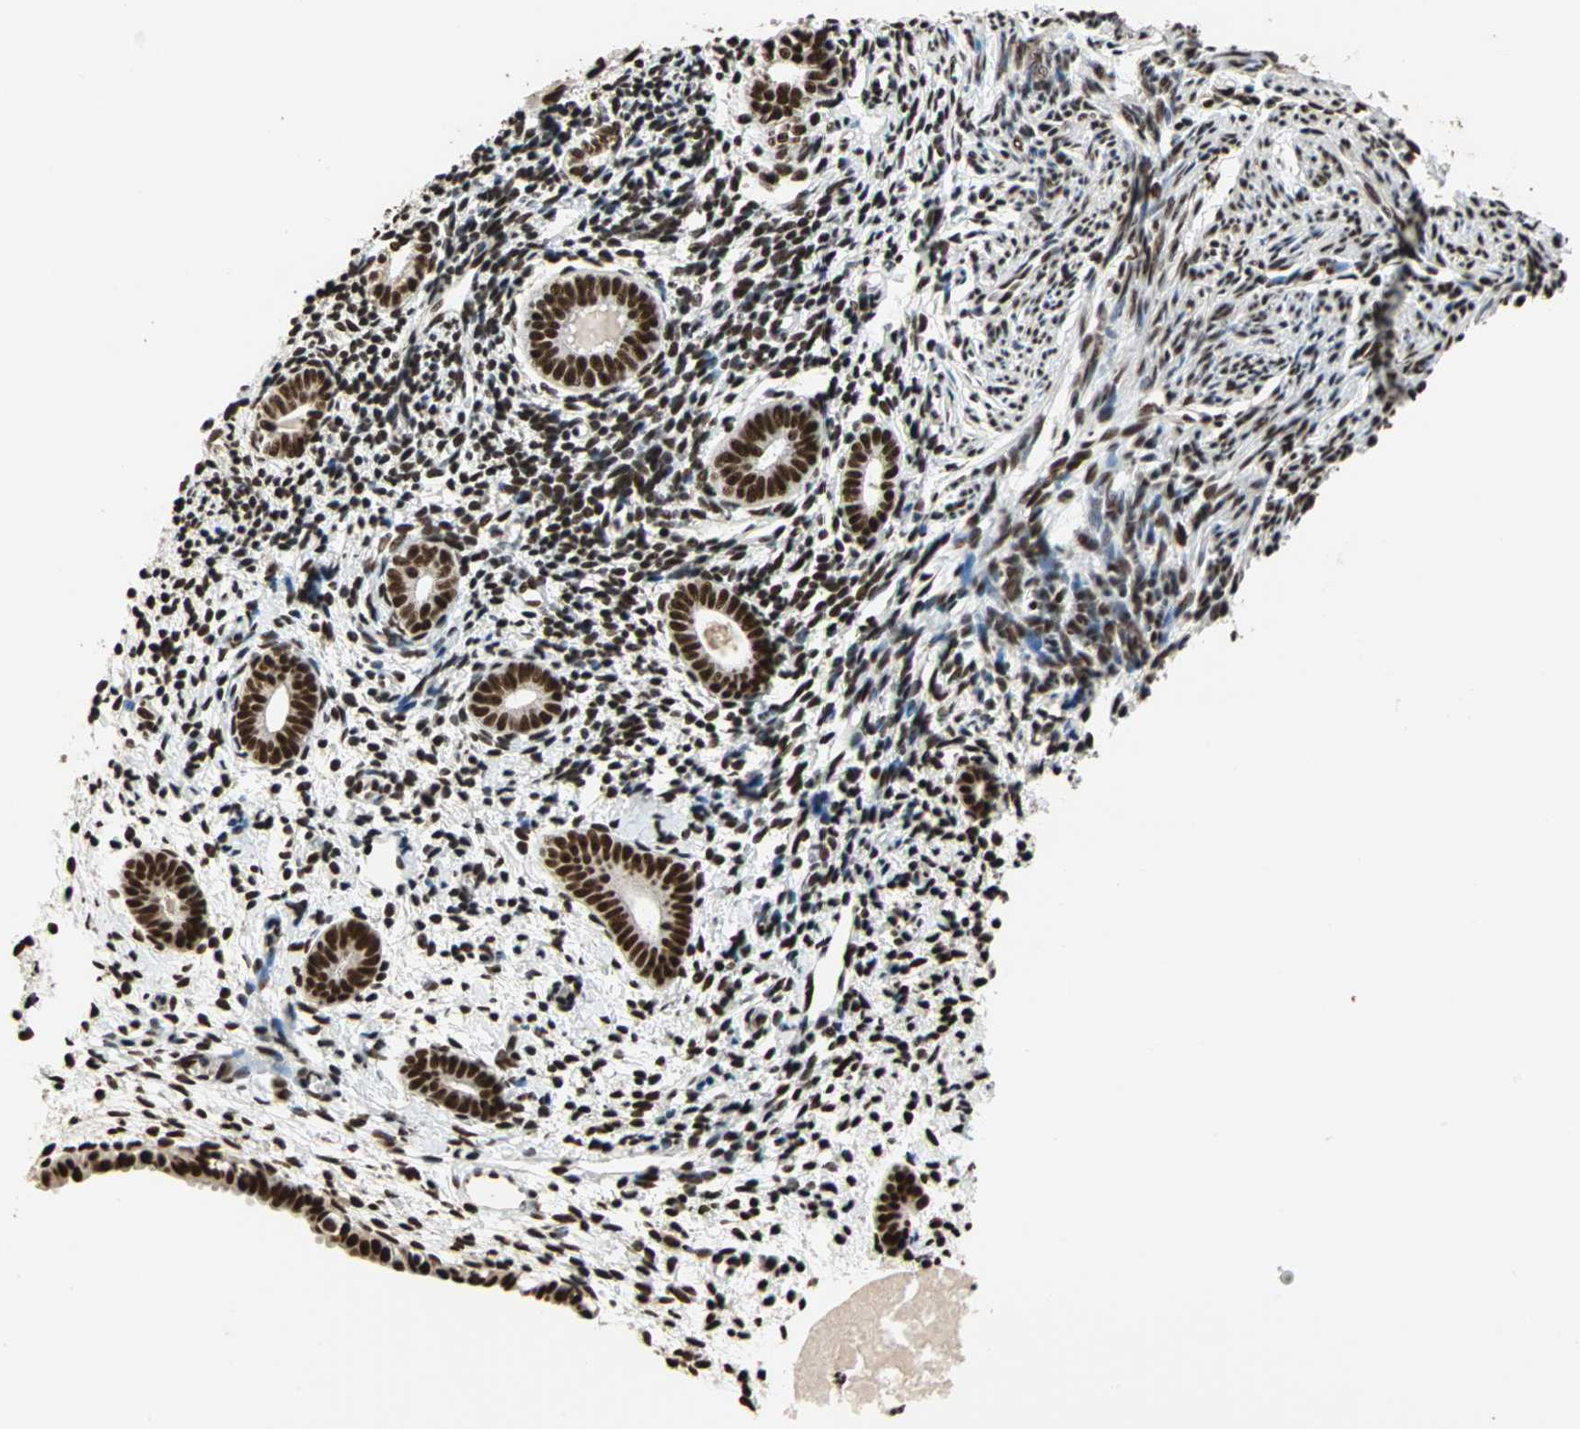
{"staining": {"intensity": "strong", "quantity": ">75%", "location": "nuclear"}, "tissue": "endometrium", "cell_type": "Cells in endometrial stroma", "image_type": "normal", "snomed": [{"axis": "morphology", "description": "Normal tissue, NOS"}, {"axis": "topography", "description": "Endometrium"}], "caption": "A photomicrograph of human endometrium stained for a protein demonstrates strong nuclear brown staining in cells in endometrial stroma. (IHC, brightfield microscopy, high magnification).", "gene": "ILF2", "patient": {"sex": "female", "age": 71}}